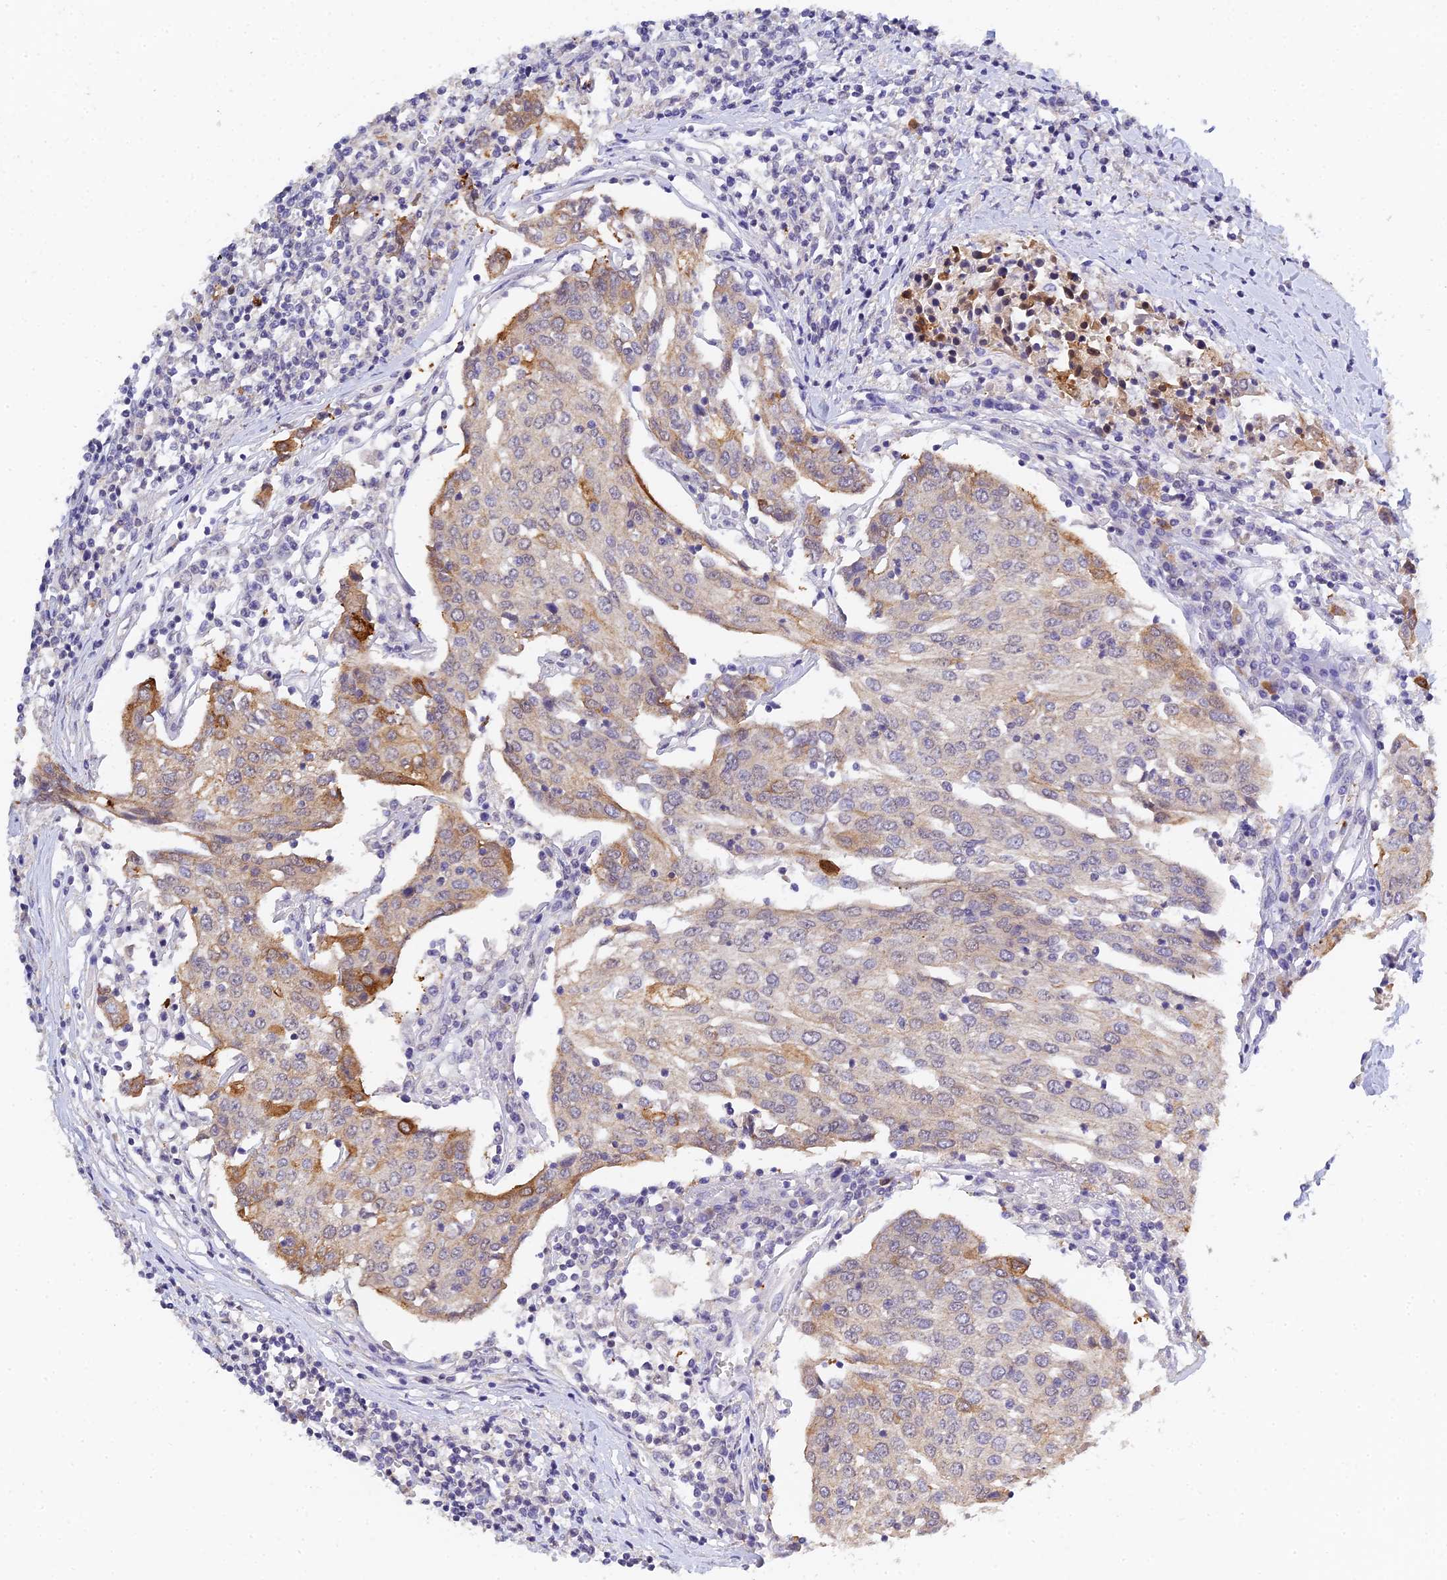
{"staining": {"intensity": "moderate", "quantity": "<25%", "location": "cytoplasmic/membranous"}, "tissue": "urothelial cancer", "cell_type": "Tumor cells", "image_type": "cancer", "snomed": [{"axis": "morphology", "description": "Urothelial carcinoma, High grade"}, {"axis": "topography", "description": "Urinary bladder"}], "caption": "Immunohistochemical staining of high-grade urothelial carcinoma displays low levels of moderate cytoplasmic/membranous protein expression in approximately <25% of tumor cells.", "gene": "HOXB1", "patient": {"sex": "female", "age": 85}}